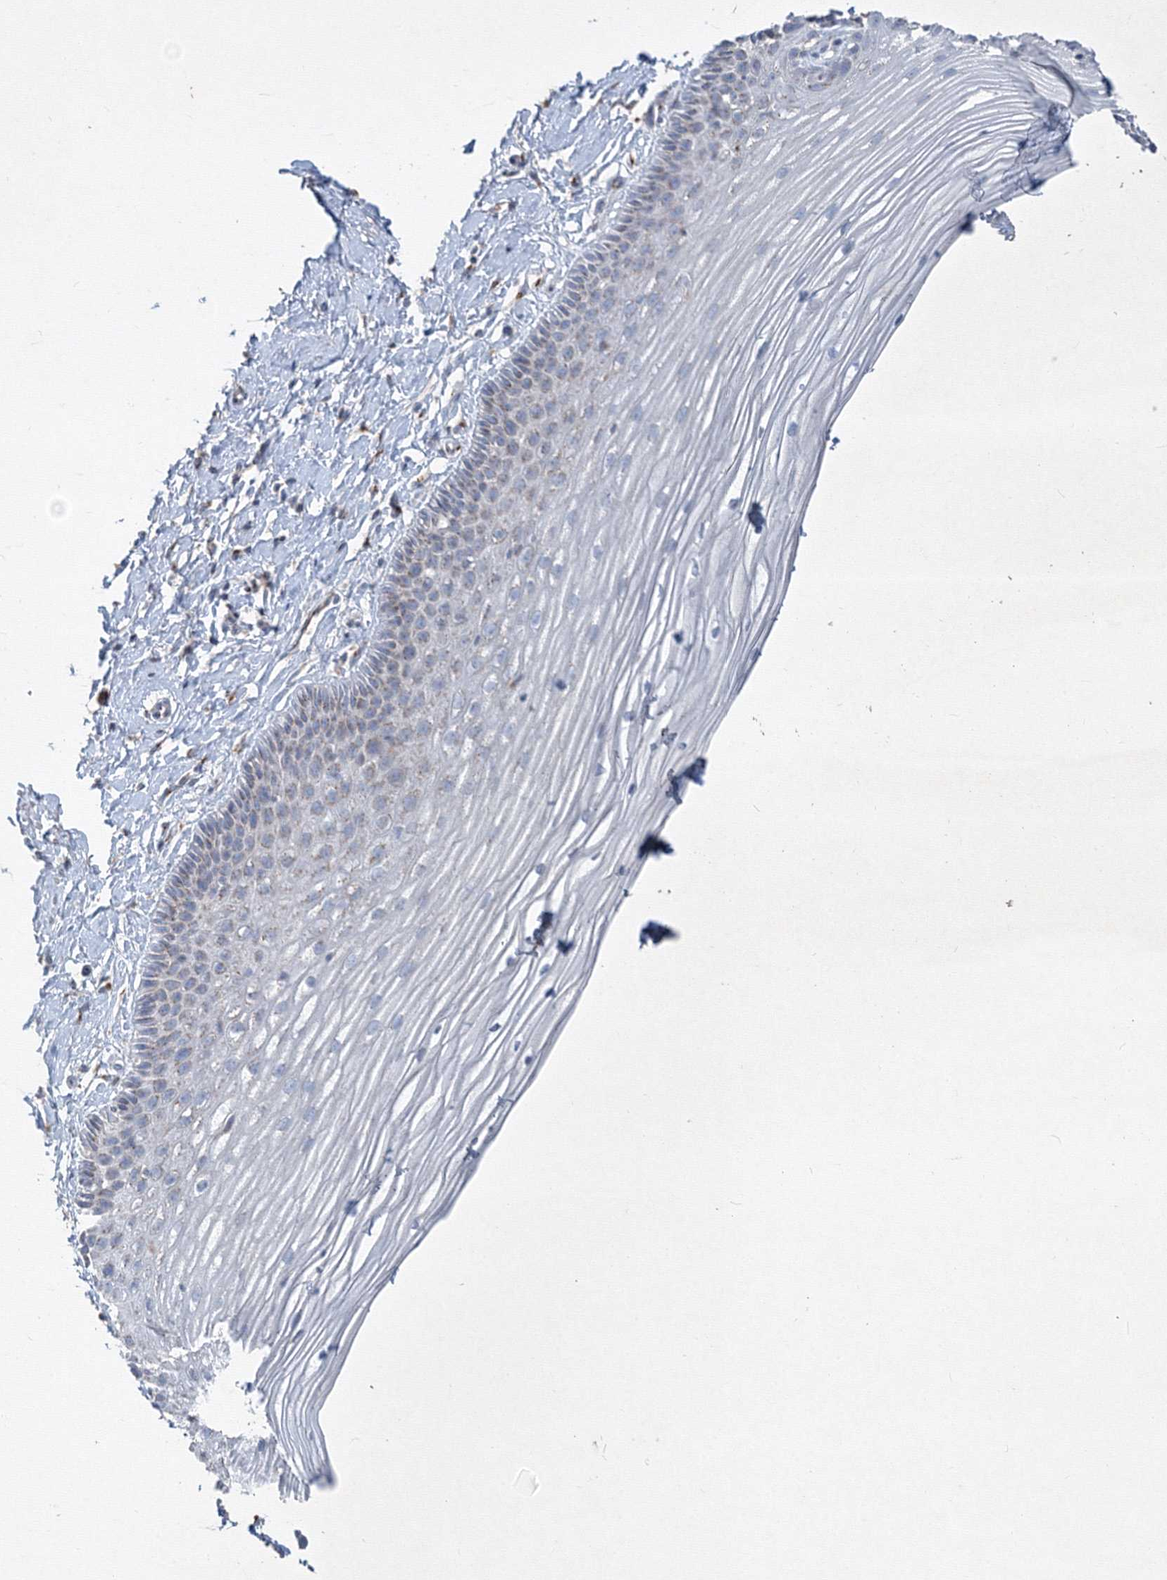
{"staining": {"intensity": "moderate", "quantity": "<25%", "location": "cytoplasmic/membranous"}, "tissue": "vagina", "cell_type": "Squamous epithelial cells", "image_type": "normal", "snomed": [{"axis": "morphology", "description": "Normal tissue, NOS"}, {"axis": "topography", "description": "Vagina"}, {"axis": "topography", "description": "Cervix"}], "caption": "Immunohistochemistry (DAB (3,3'-diaminobenzidine)) staining of unremarkable human vagina displays moderate cytoplasmic/membranous protein expression in approximately <25% of squamous epithelial cells. (DAB IHC with brightfield microscopy, high magnification).", "gene": "IFNAR1", "patient": {"sex": "female", "age": 40}}